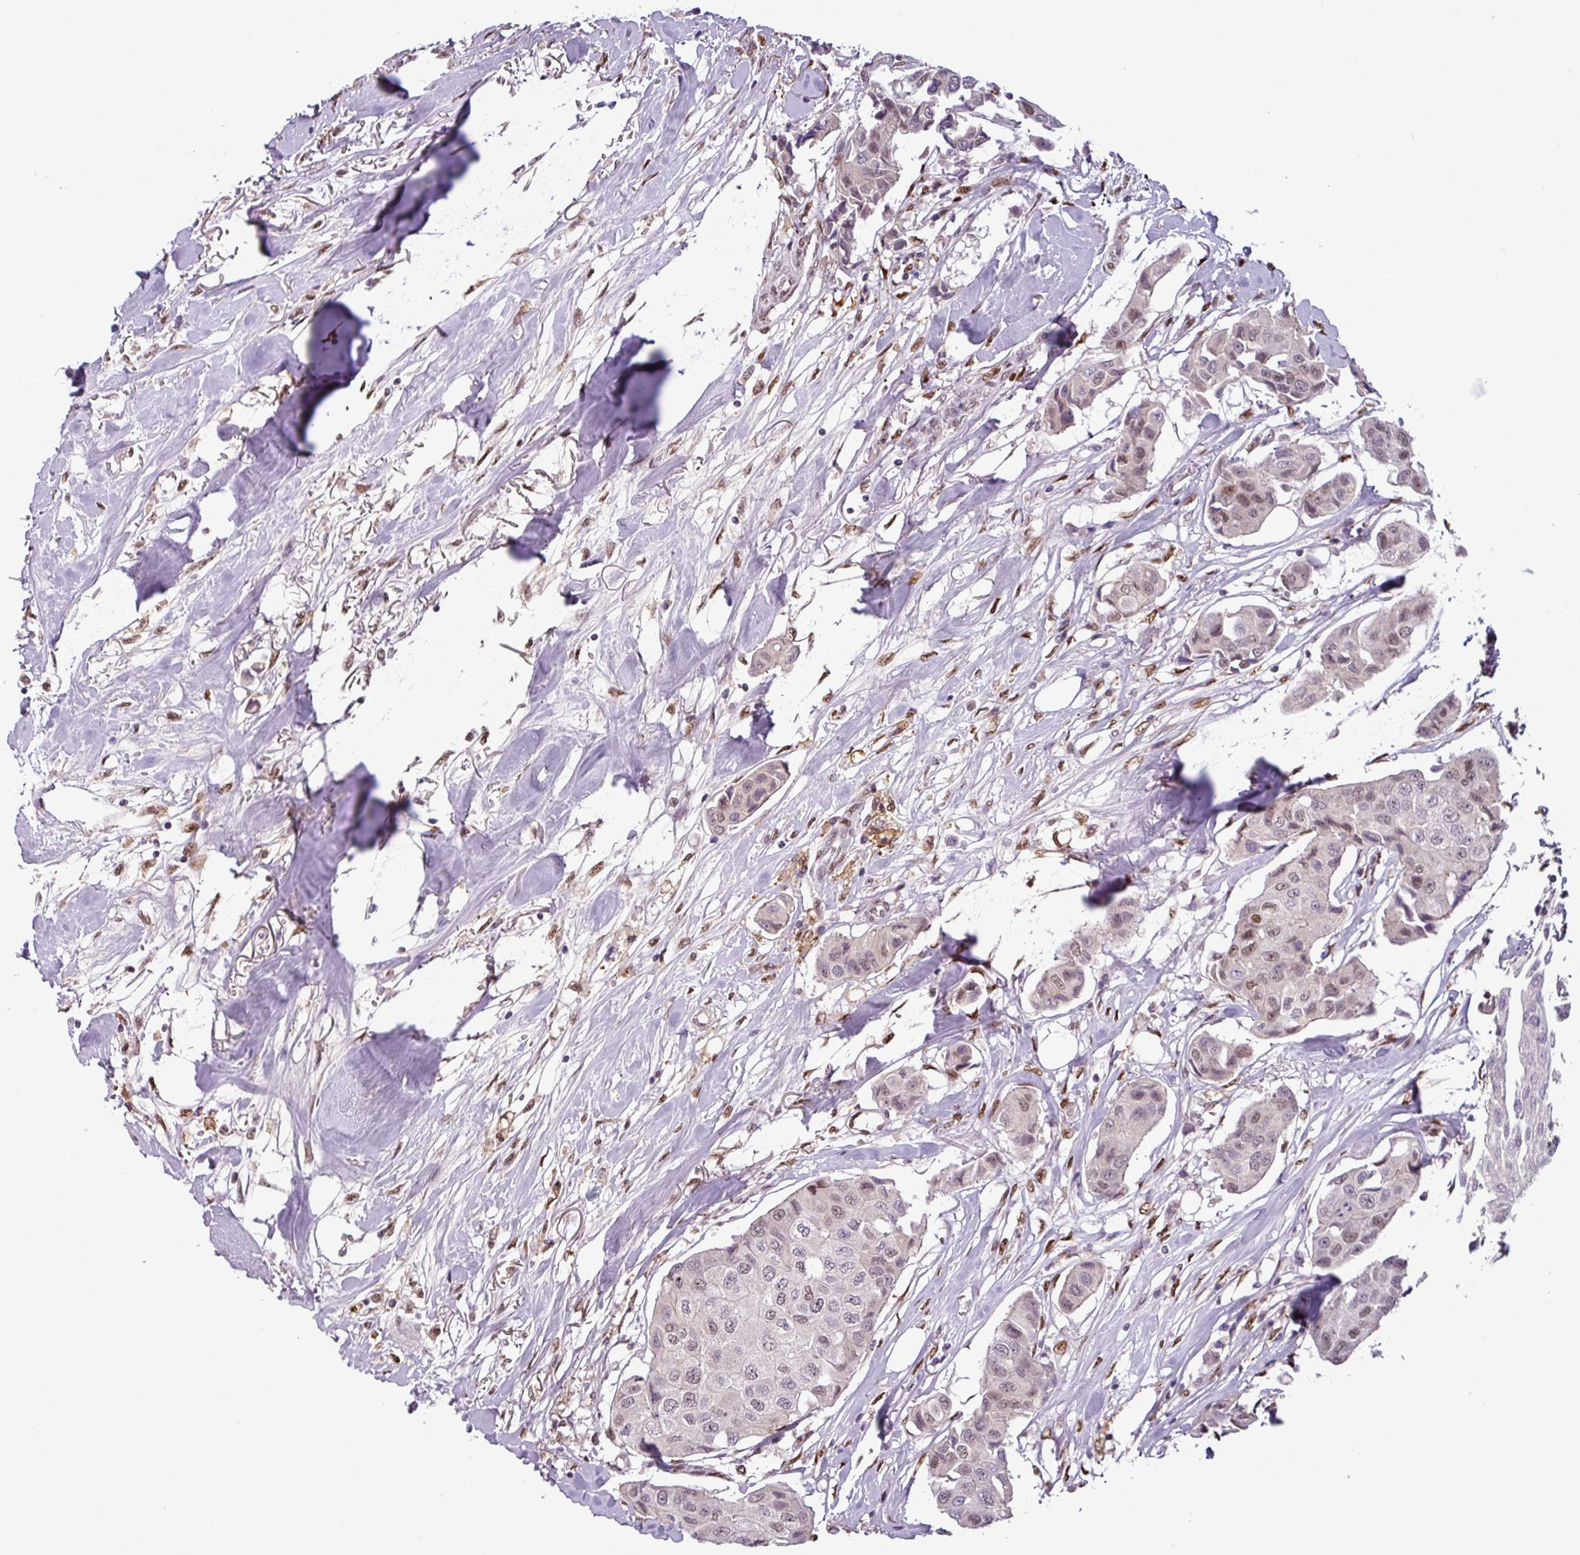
{"staining": {"intensity": "moderate", "quantity": "25%-75%", "location": "nuclear"}, "tissue": "breast cancer", "cell_type": "Tumor cells", "image_type": "cancer", "snomed": [{"axis": "morphology", "description": "Duct carcinoma"}, {"axis": "topography", "description": "Breast"}], "caption": "Approximately 25%-75% of tumor cells in breast infiltrating ductal carcinoma exhibit moderate nuclear protein staining as visualized by brown immunohistochemical staining.", "gene": "IRF2BPL", "patient": {"sex": "female", "age": 80}}